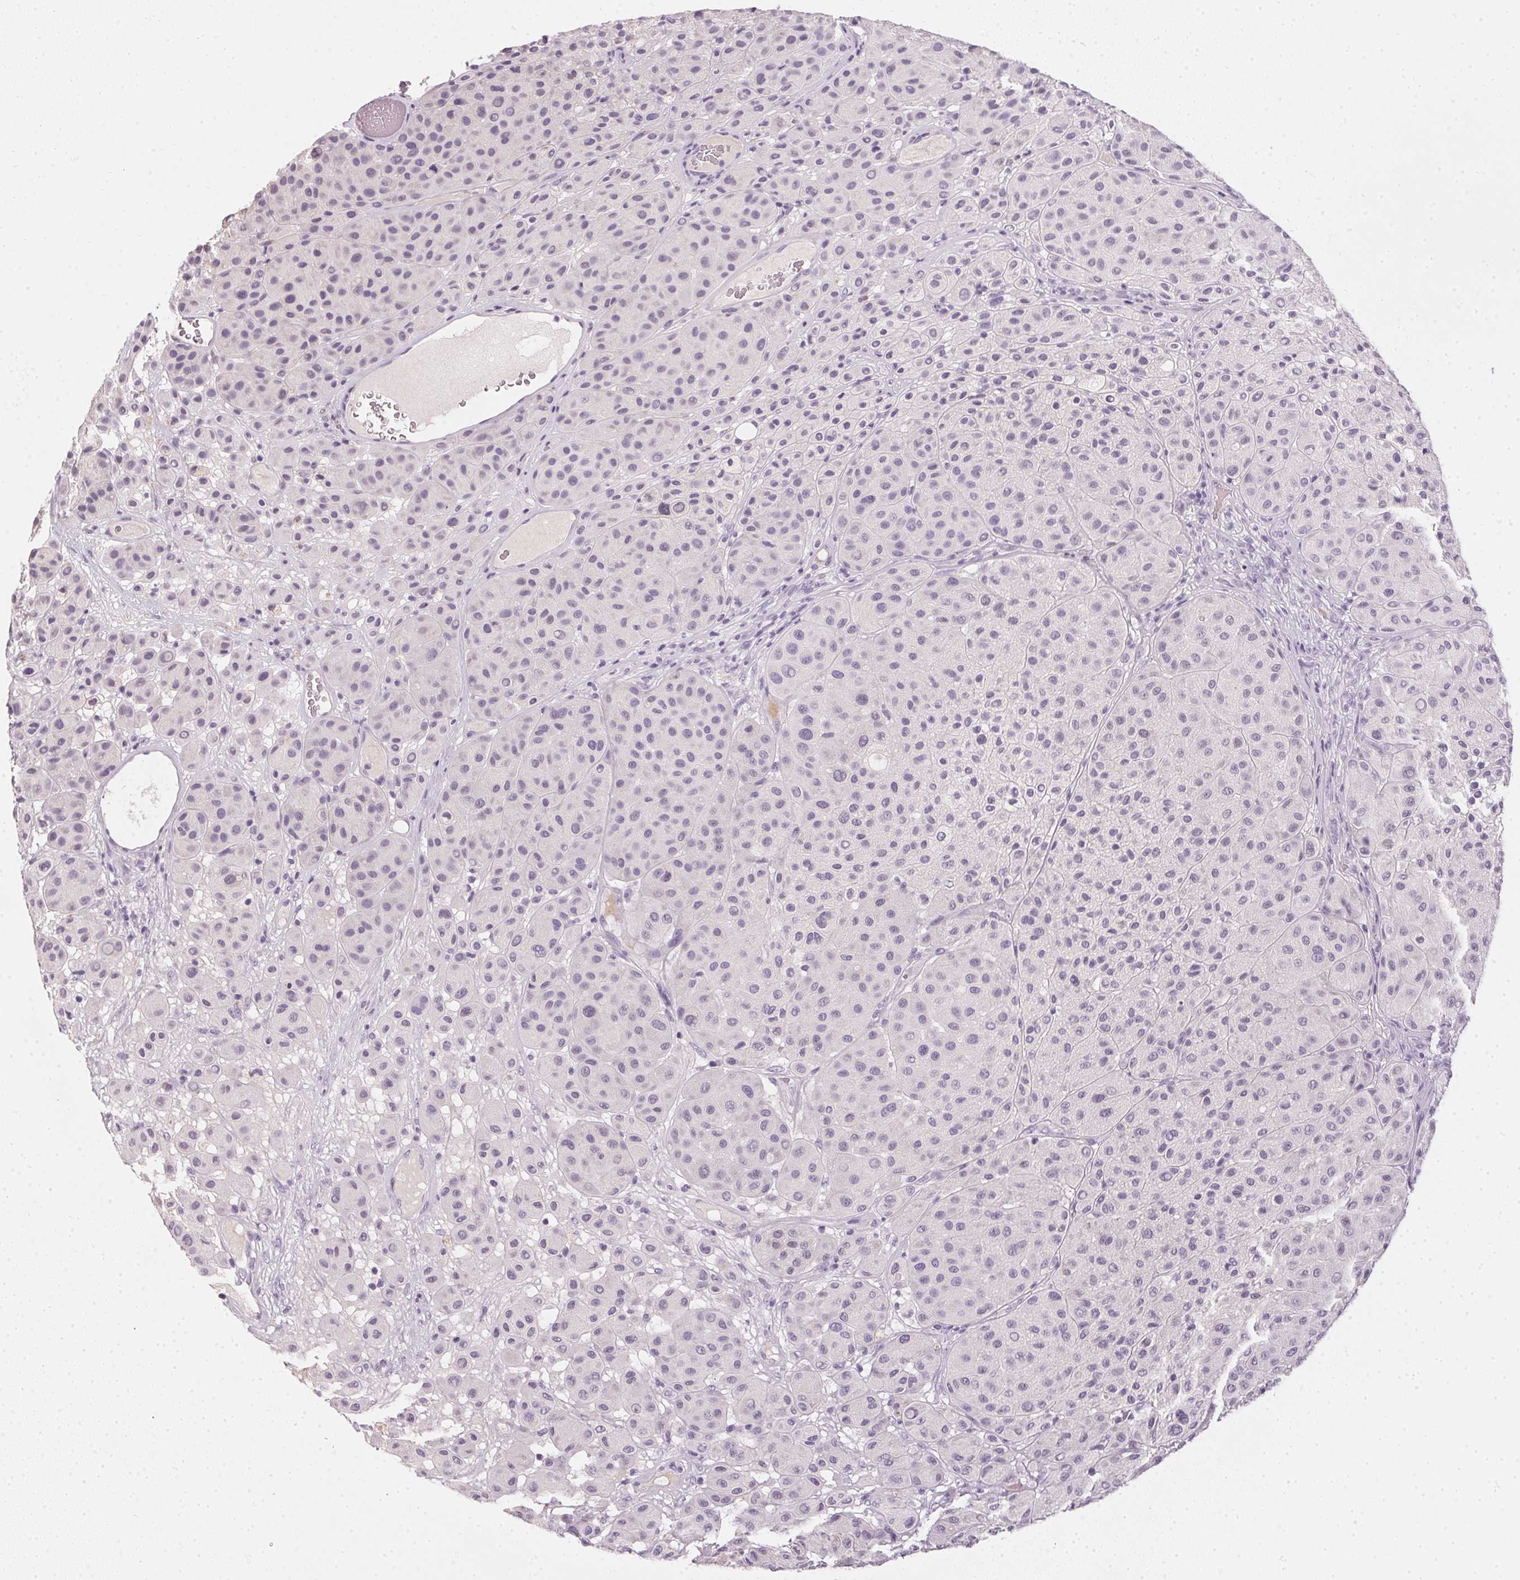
{"staining": {"intensity": "negative", "quantity": "none", "location": "none"}, "tissue": "melanoma", "cell_type": "Tumor cells", "image_type": "cancer", "snomed": [{"axis": "morphology", "description": "Malignant melanoma, Metastatic site"}, {"axis": "topography", "description": "Smooth muscle"}], "caption": "Immunohistochemistry histopathology image of neoplastic tissue: melanoma stained with DAB (3,3'-diaminobenzidine) reveals no significant protein positivity in tumor cells.", "gene": "TMEM72", "patient": {"sex": "male", "age": 41}}